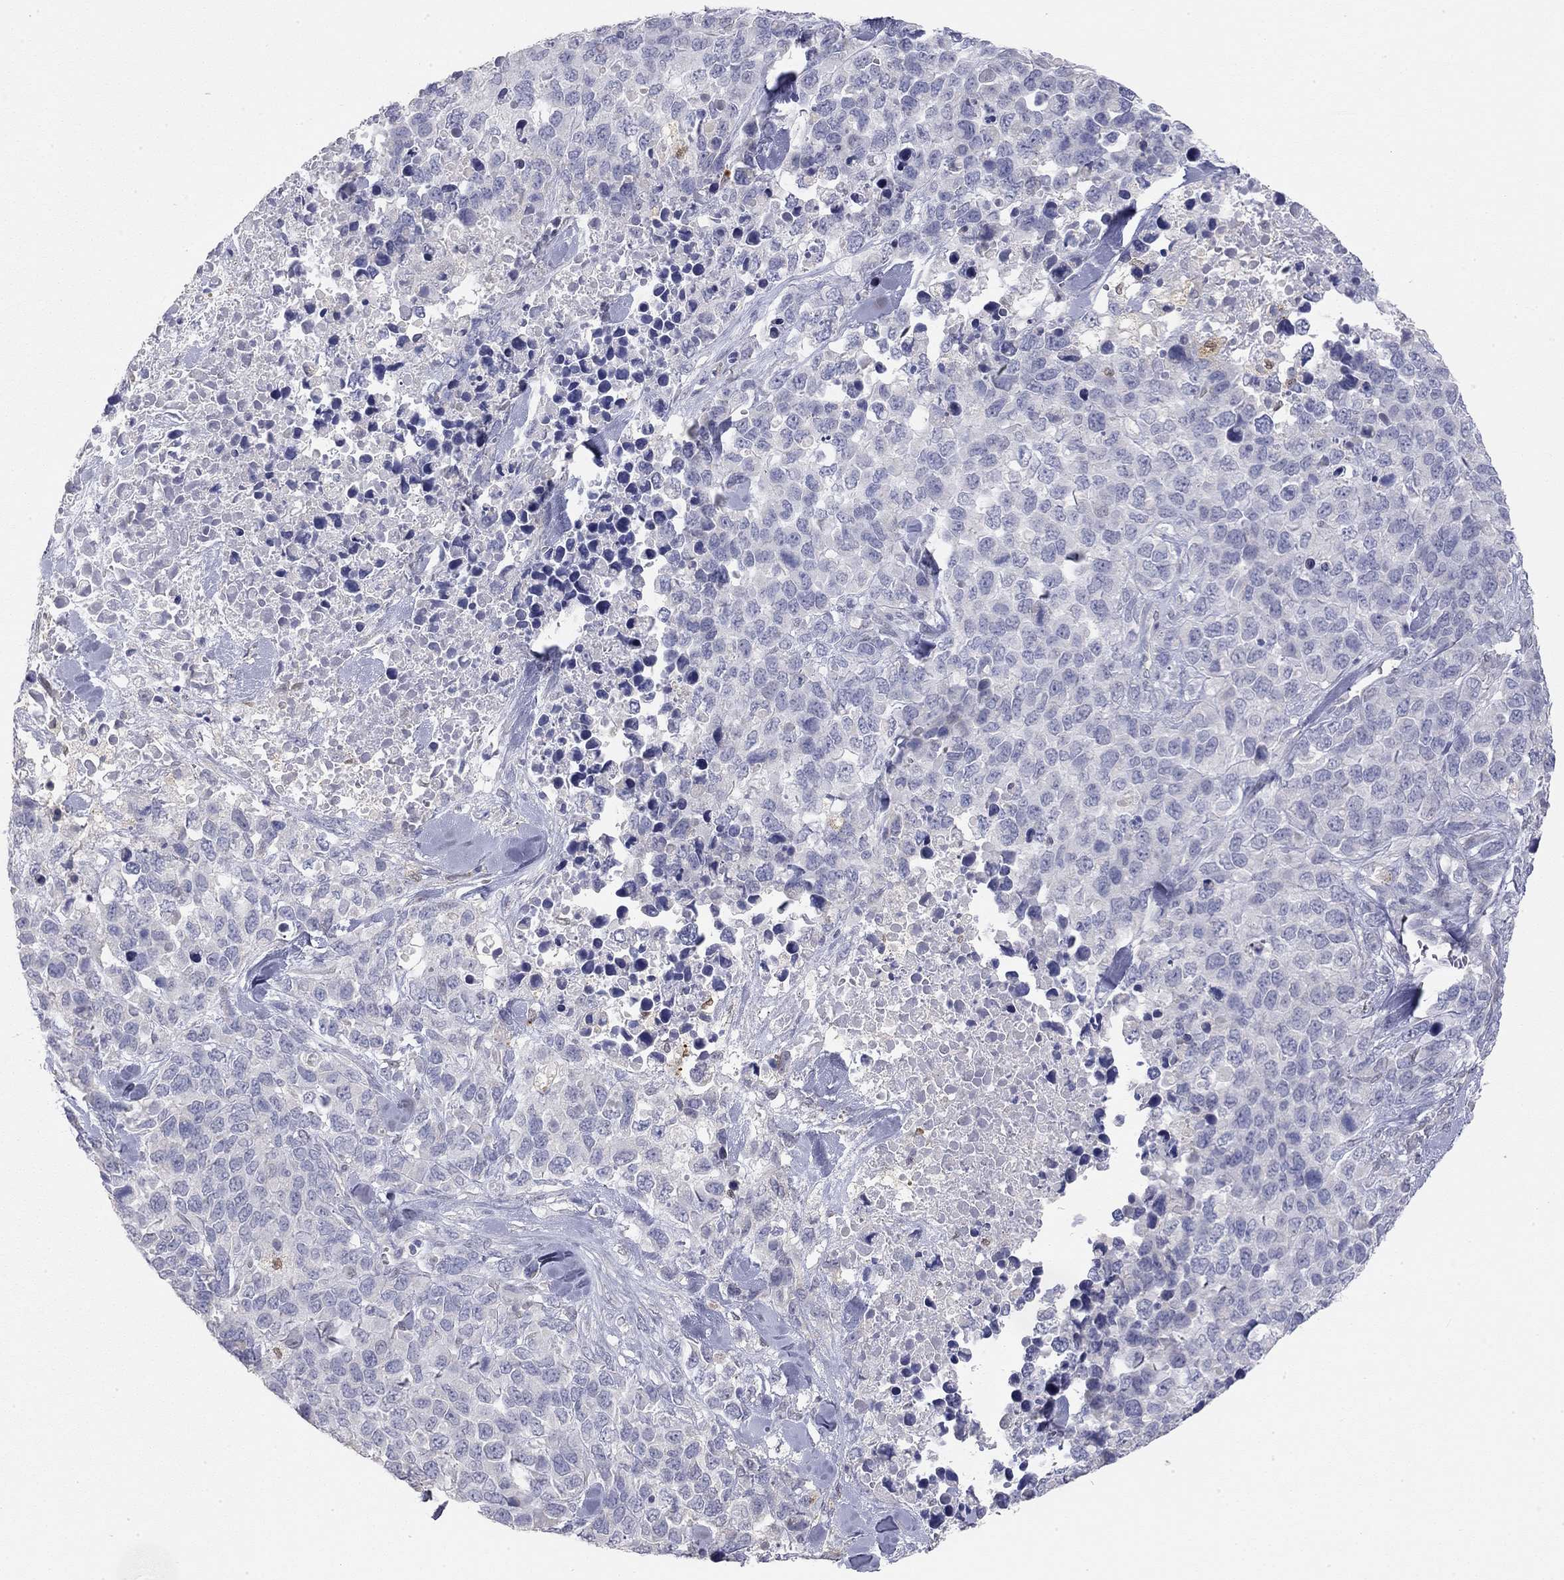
{"staining": {"intensity": "negative", "quantity": "none", "location": "none"}, "tissue": "melanoma", "cell_type": "Tumor cells", "image_type": "cancer", "snomed": [{"axis": "morphology", "description": "Malignant melanoma, Metastatic site"}, {"axis": "topography", "description": "Skin"}], "caption": "Immunohistochemistry of human melanoma displays no expression in tumor cells.", "gene": "PAPSS2", "patient": {"sex": "male", "age": 84}}